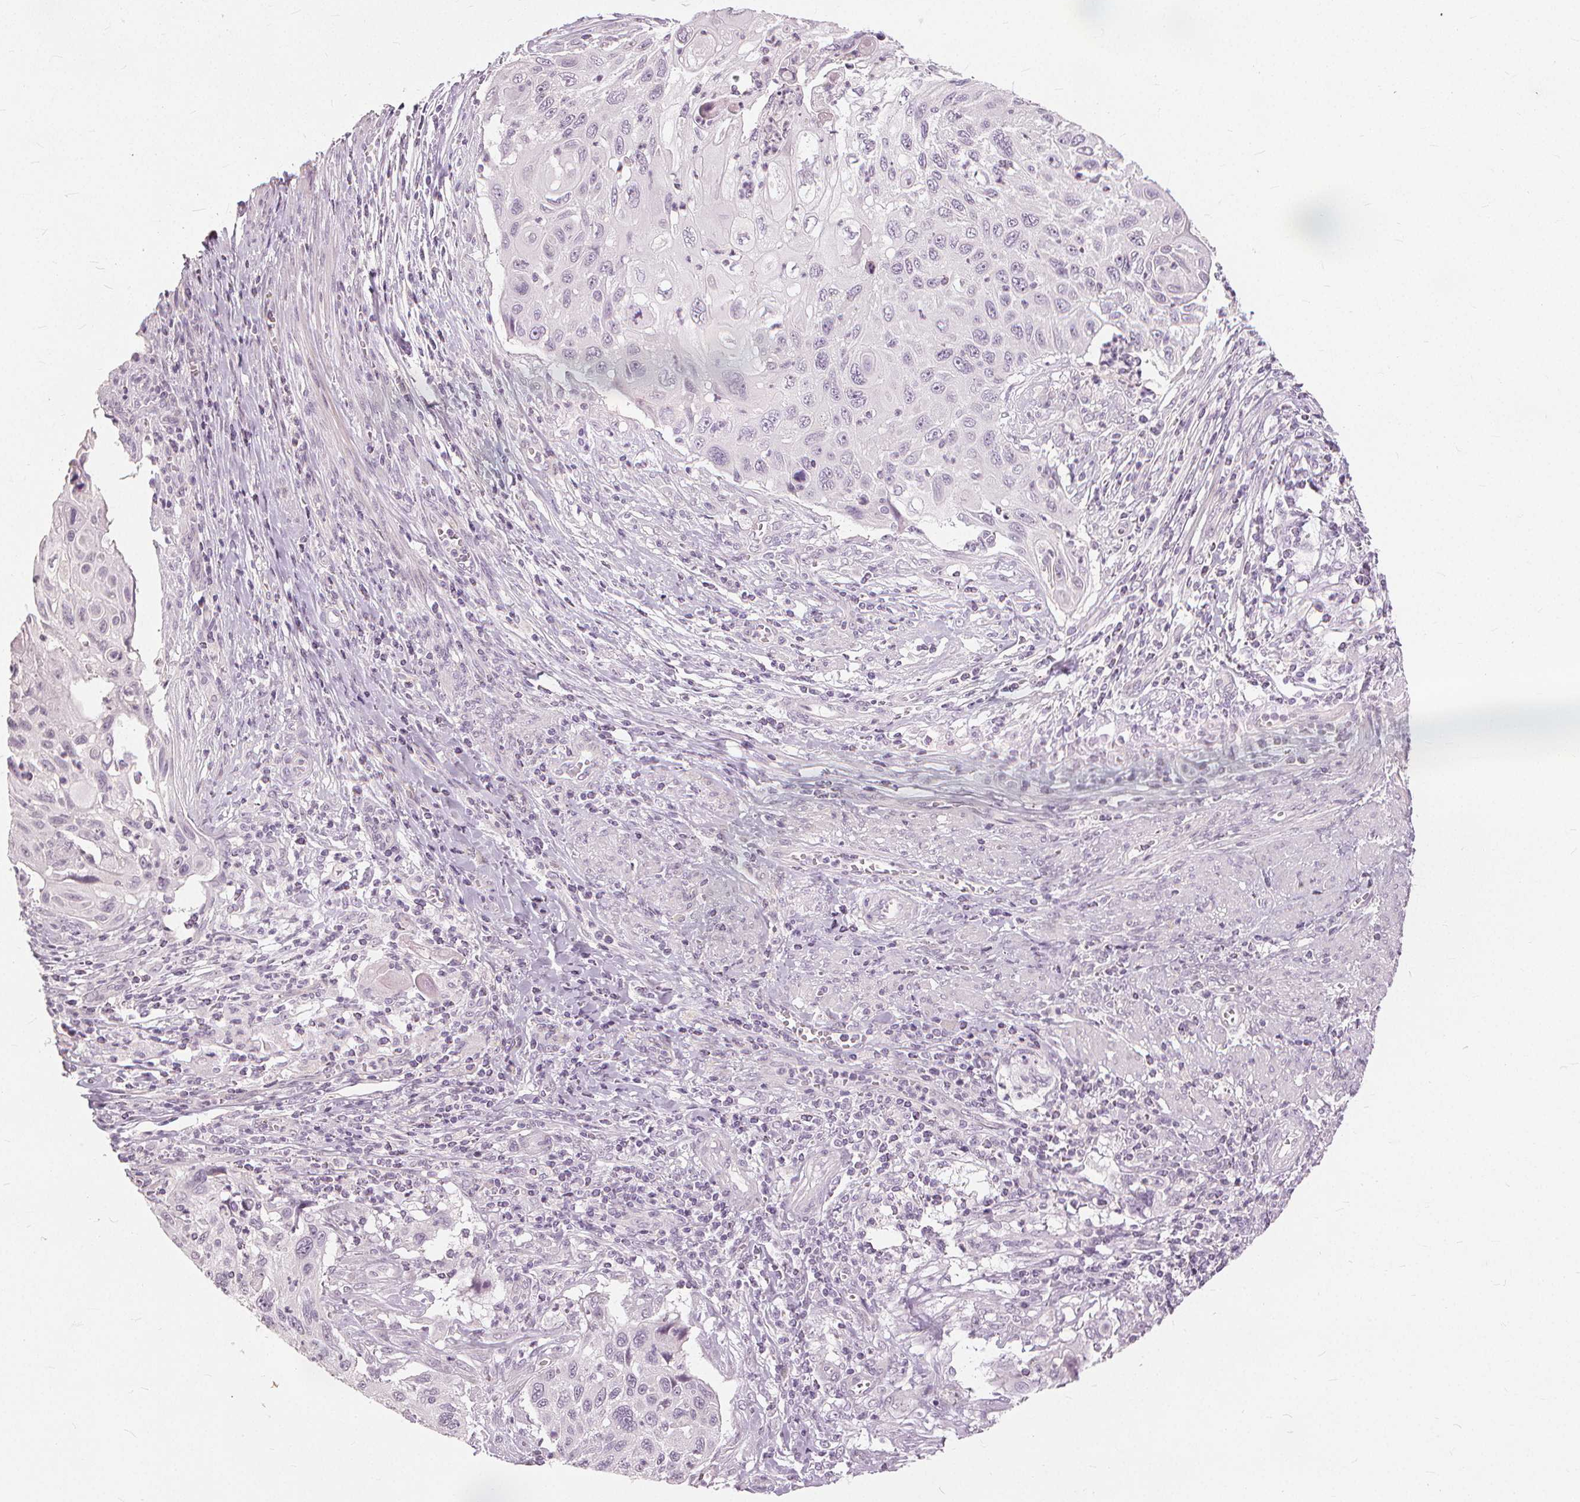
{"staining": {"intensity": "negative", "quantity": "none", "location": "none"}, "tissue": "cervical cancer", "cell_type": "Tumor cells", "image_type": "cancer", "snomed": [{"axis": "morphology", "description": "Squamous cell carcinoma, NOS"}, {"axis": "topography", "description": "Cervix"}], "caption": "An IHC photomicrograph of cervical squamous cell carcinoma is shown. There is no staining in tumor cells of cervical squamous cell carcinoma.", "gene": "SFTPD", "patient": {"sex": "female", "age": 70}}